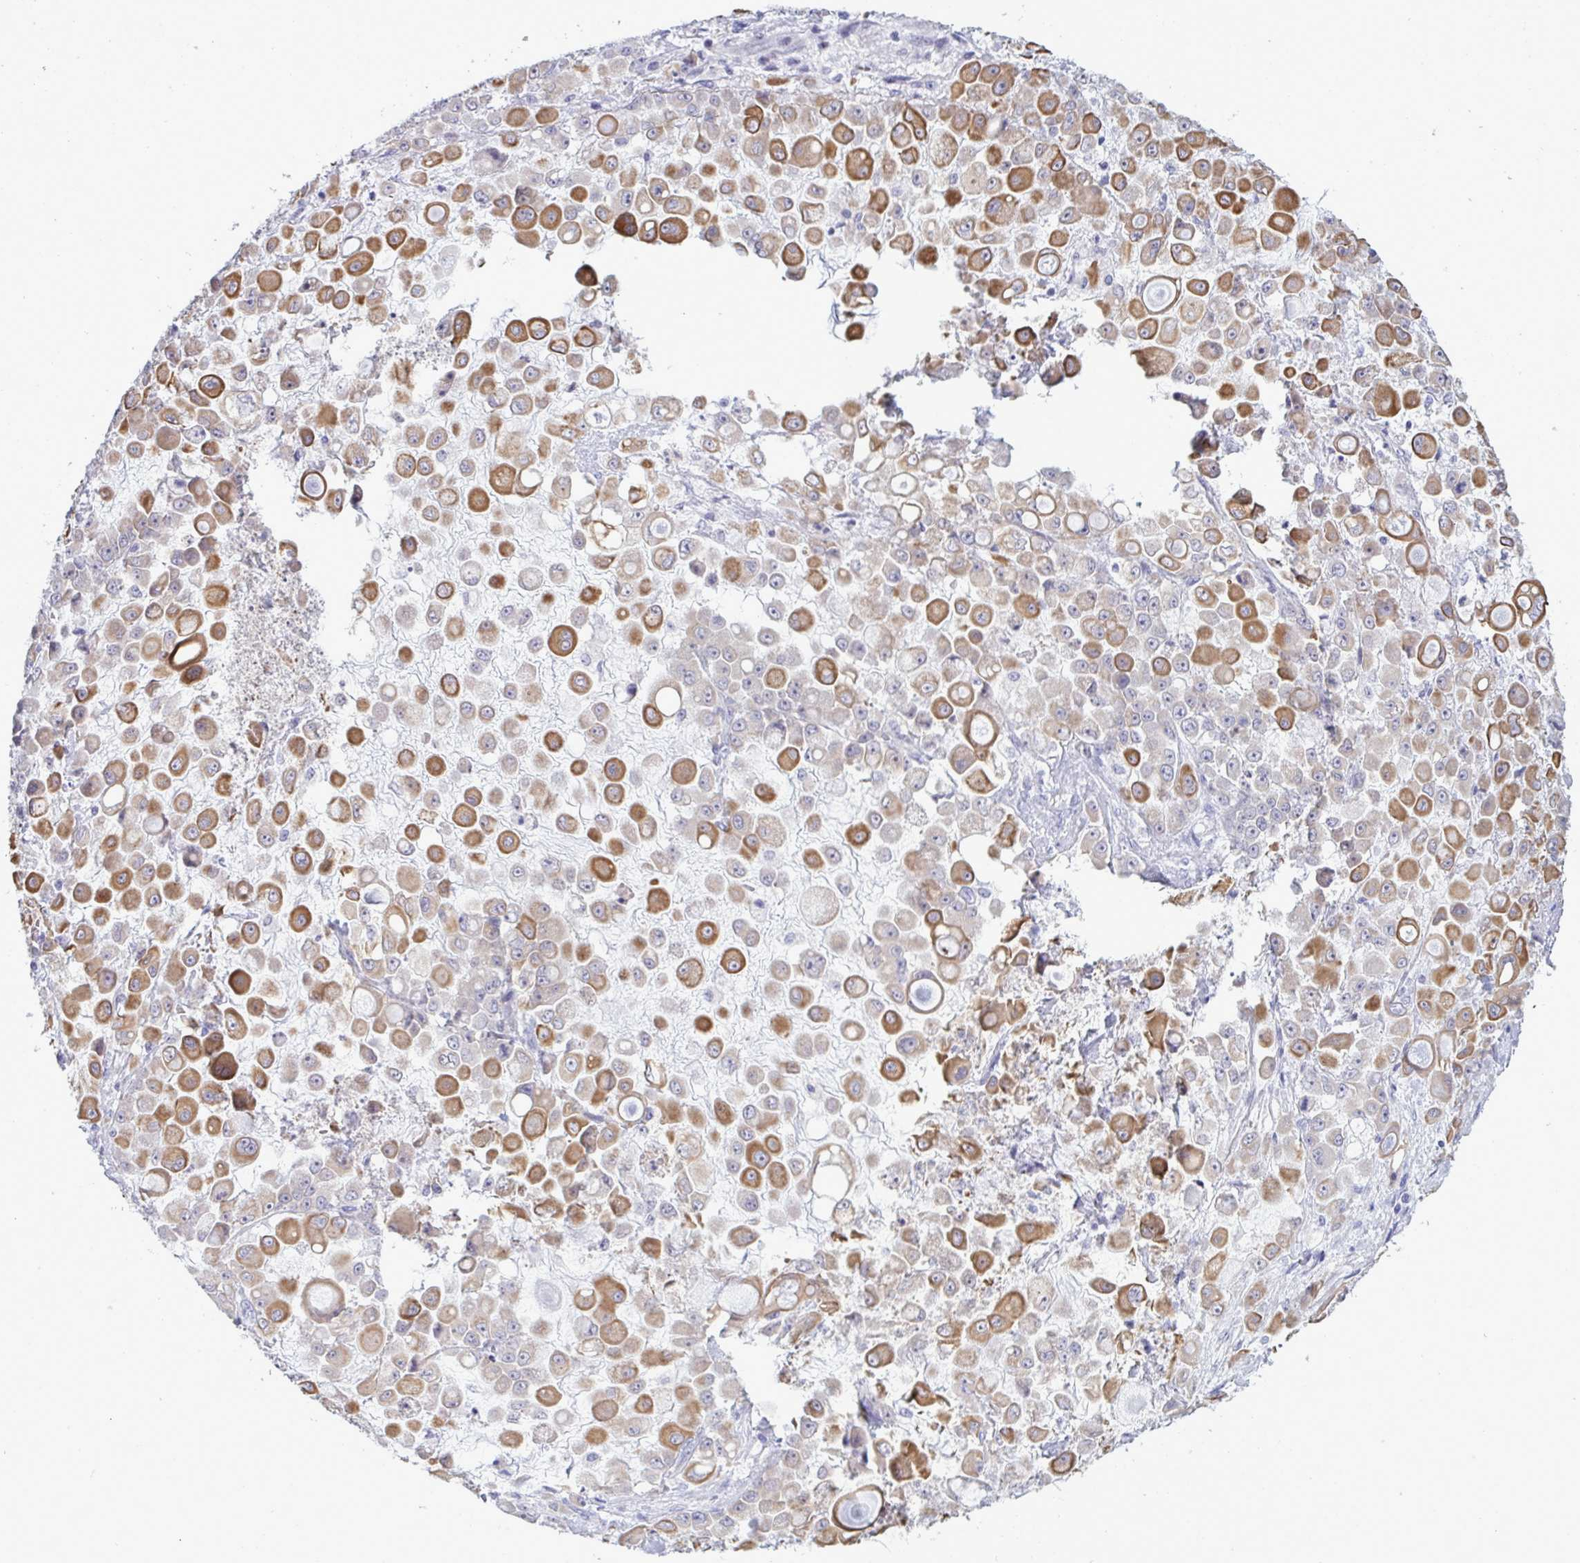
{"staining": {"intensity": "moderate", "quantity": ">75%", "location": "cytoplasmic/membranous"}, "tissue": "stomach cancer", "cell_type": "Tumor cells", "image_type": "cancer", "snomed": [{"axis": "morphology", "description": "Adenocarcinoma, NOS"}, {"axis": "topography", "description": "Stomach"}], "caption": "Stomach cancer stained with DAB (3,3'-diaminobenzidine) immunohistochemistry reveals medium levels of moderate cytoplasmic/membranous positivity in approximately >75% of tumor cells.", "gene": "TENT5D", "patient": {"sex": "female", "age": 76}}